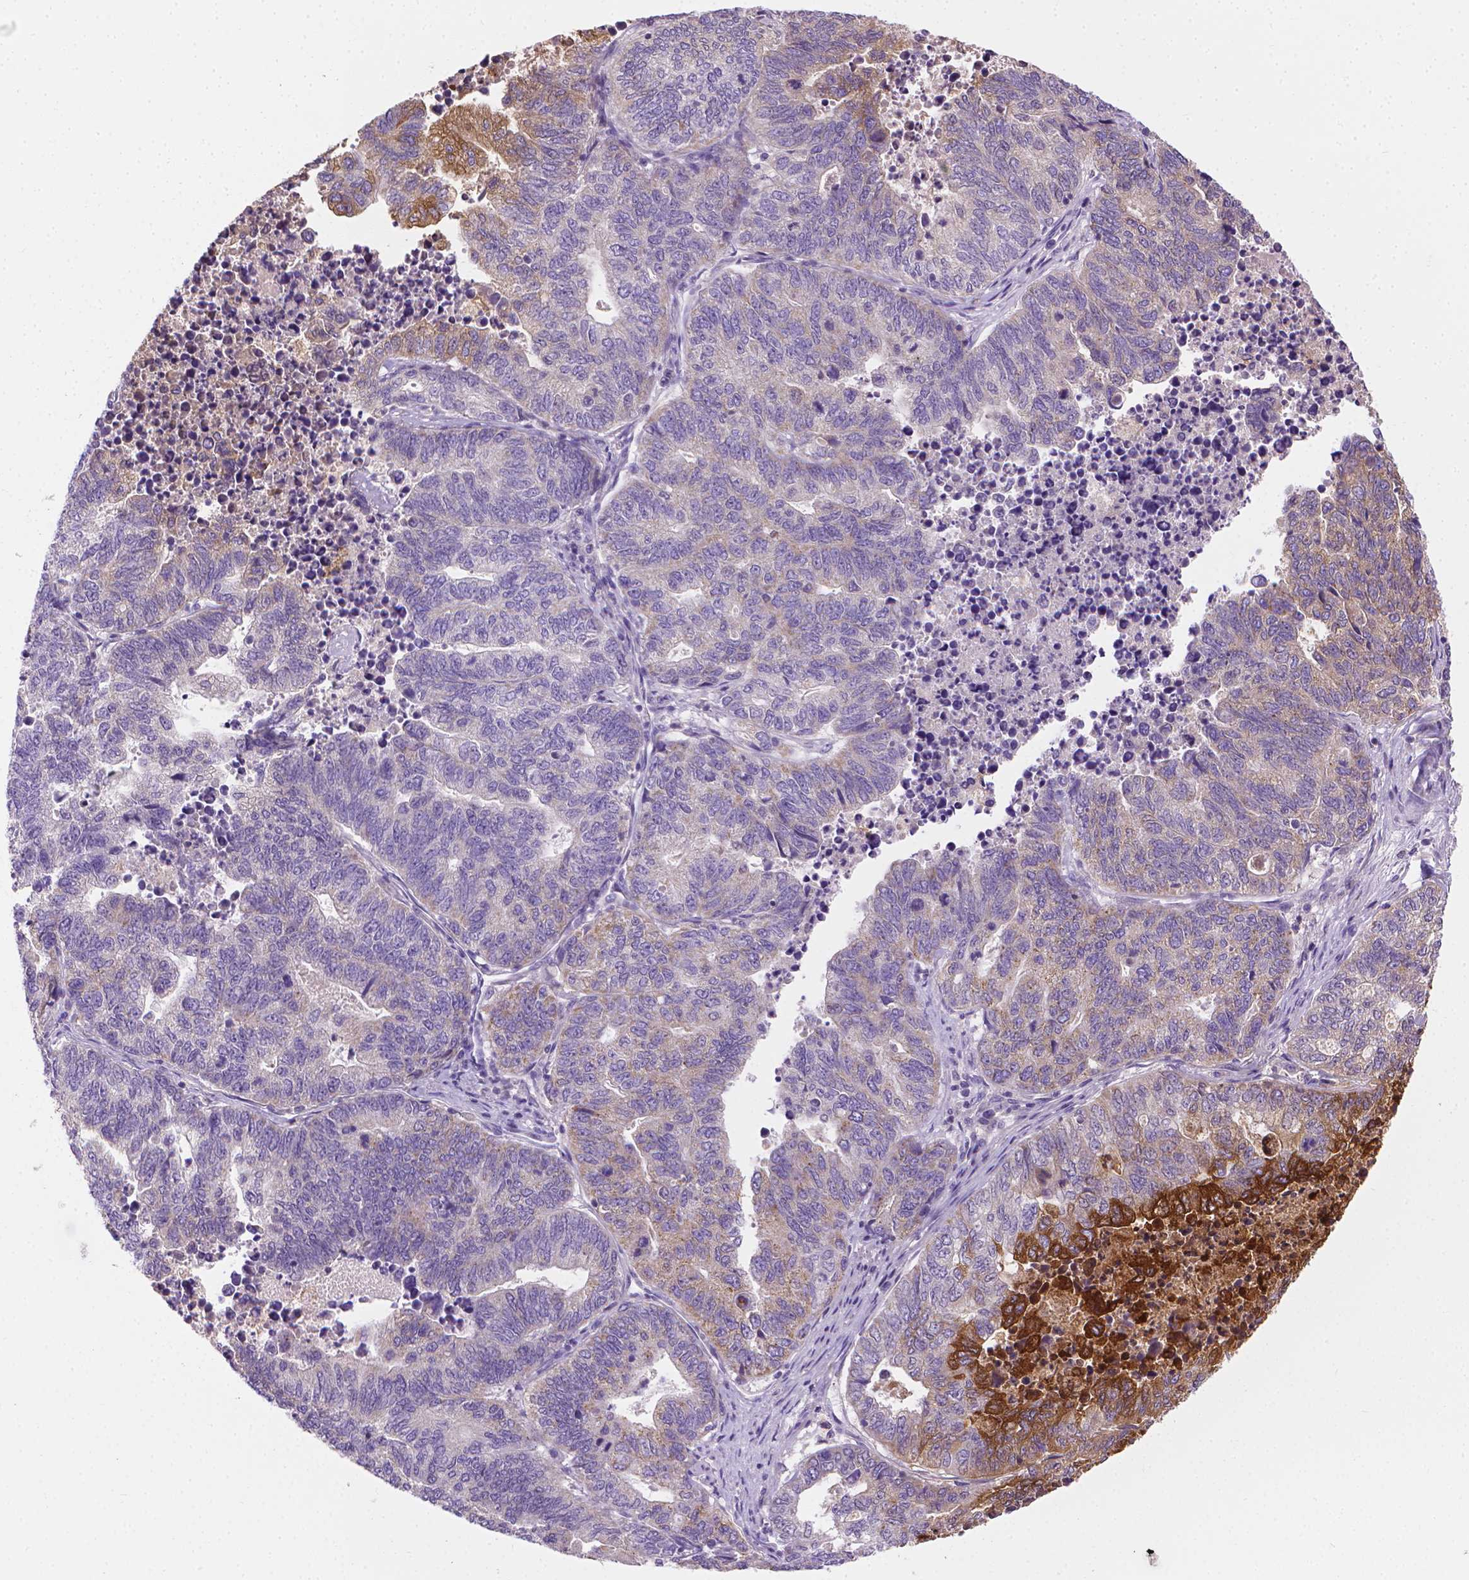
{"staining": {"intensity": "moderate", "quantity": "25%-75%", "location": "cytoplasmic/membranous"}, "tissue": "stomach cancer", "cell_type": "Tumor cells", "image_type": "cancer", "snomed": [{"axis": "morphology", "description": "Adenocarcinoma, NOS"}, {"axis": "topography", "description": "Stomach, upper"}], "caption": "A micrograph of stomach adenocarcinoma stained for a protein displays moderate cytoplasmic/membranous brown staining in tumor cells. The staining was performed using DAB to visualize the protein expression in brown, while the nuclei were stained in blue with hematoxylin (Magnification: 20x).", "gene": "SLC51B", "patient": {"sex": "female", "age": 67}}